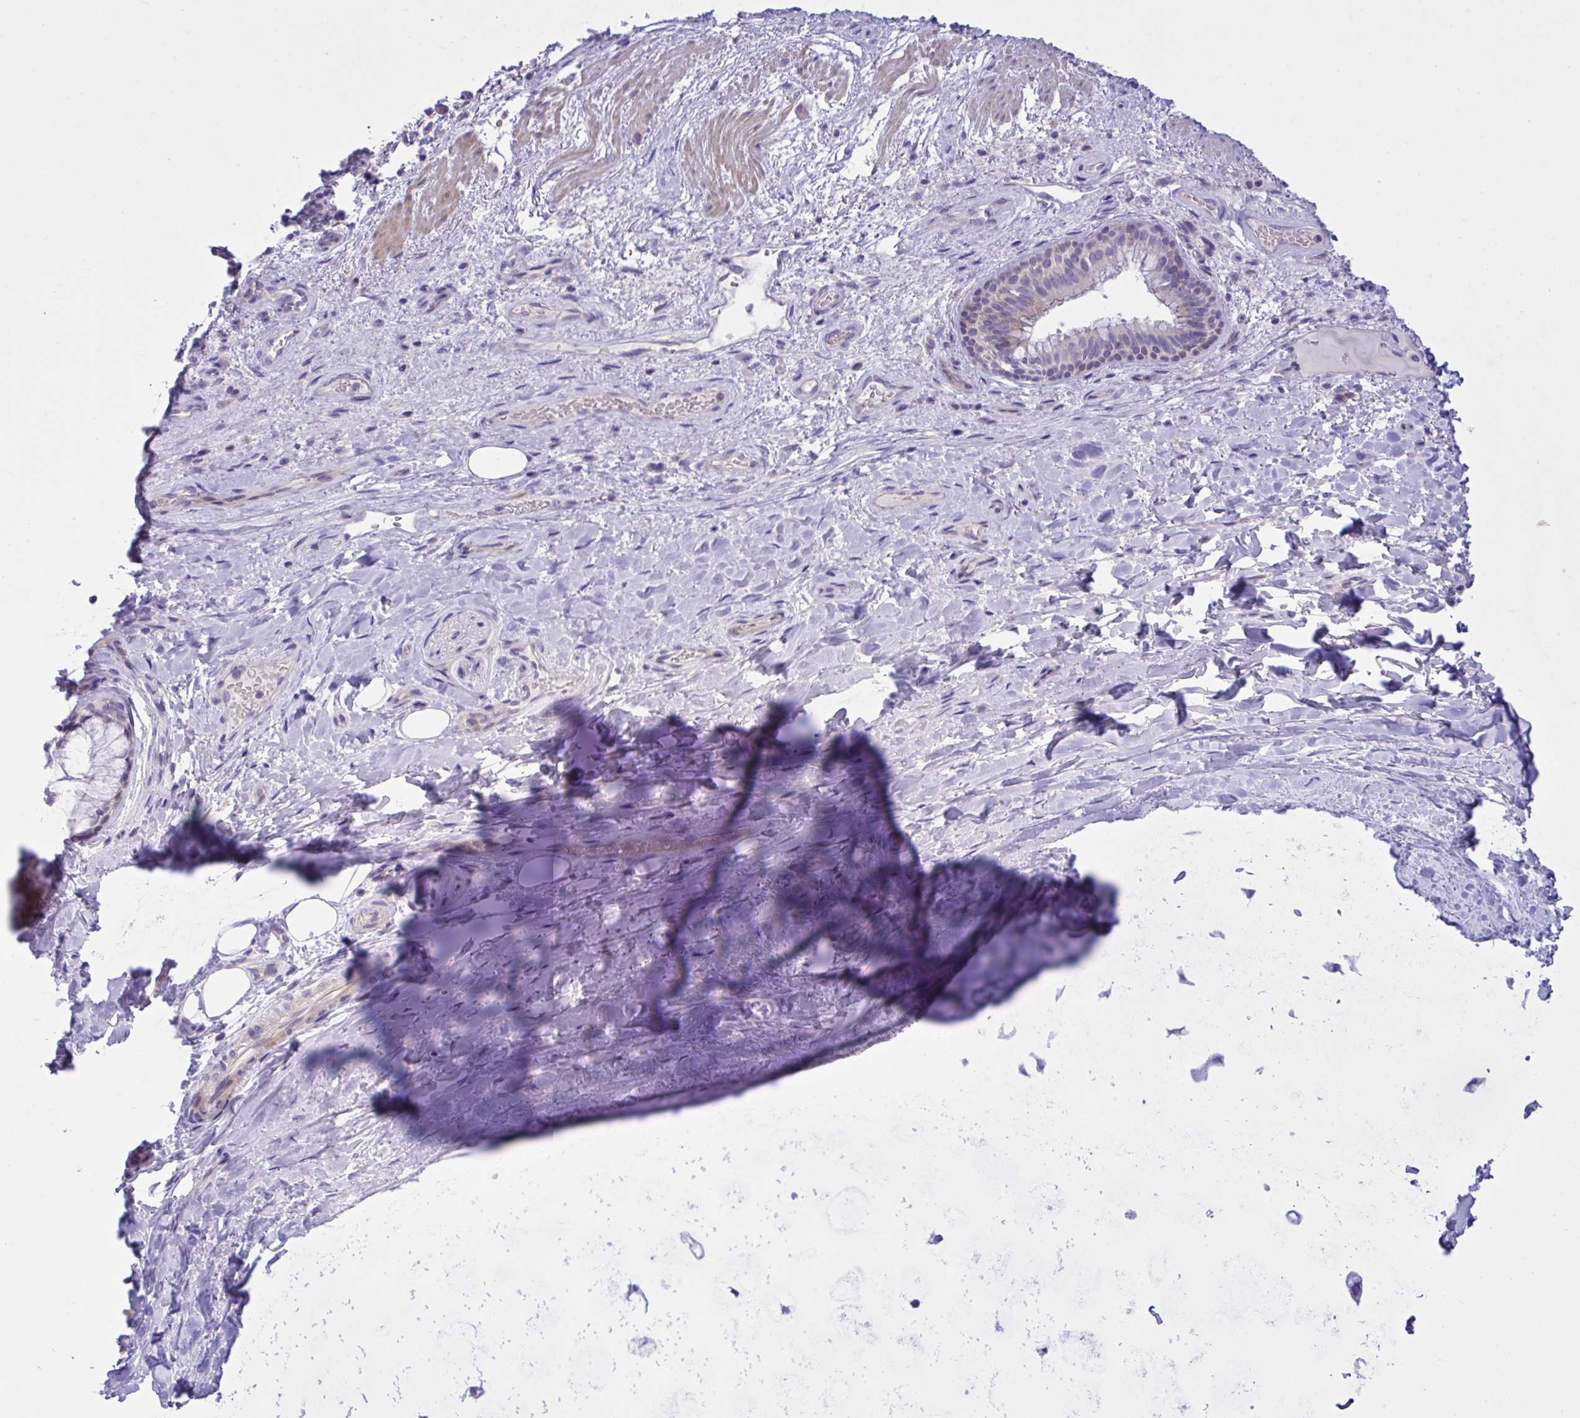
{"staining": {"intensity": "negative", "quantity": "none", "location": "none"}, "tissue": "adipose tissue", "cell_type": "Adipocytes", "image_type": "normal", "snomed": [{"axis": "morphology", "description": "Normal tissue, NOS"}, {"axis": "topography", "description": "Cartilage tissue"}, {"axis": "topography", "description": "Bronchus"}], "caption": "Immunohistochemistry (IHC) histopathology image of normal adipose tissue: human adipose tissue stained with DAB exhibits no significant protein staining in adipocytes. Nuclei are stained in blue.", "gene": "WDR97", "patient": {"sex": "male", "age": 64}}